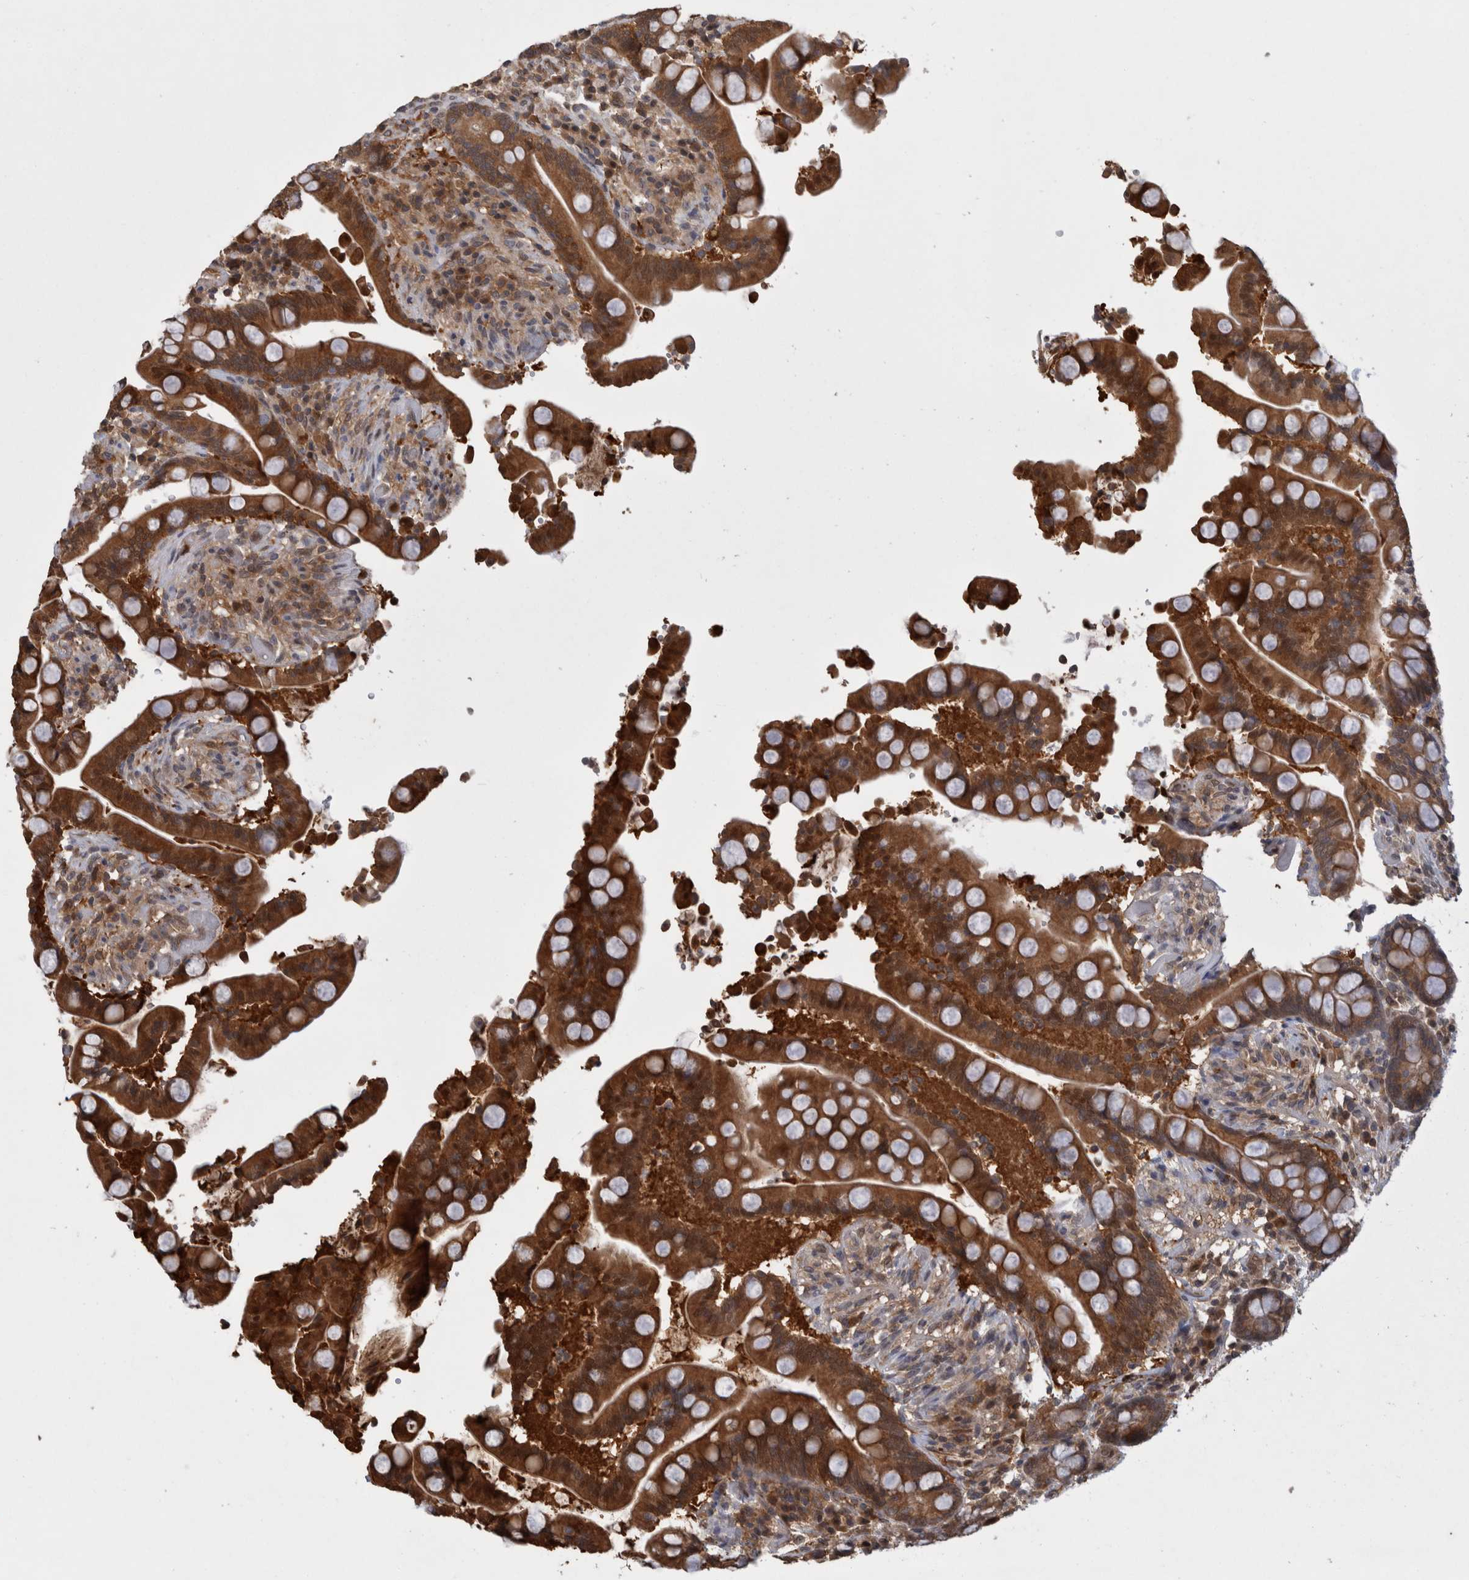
{"staining": {"intensity": "moderate", "quantity": ">75%", "location": "cytoplasmic/membranous,nuclear"}, "tissue": "colon", "cell_type": "Endothelial cells", "image_type": "normal", "snomed": [{"axis": "morphology", "description": "Normal tissue, NOS"}, {"axis": "topography", "description": "Colon"}], "caption": "Approximately >75% of endothelial cells in unremarkable human colon reveal moderate cytoplasmic/membranous,nuclear protein expression as visualized by brown immunohistochemical staining.", "gene": "ASTN2", "patient": {"sex": "male", "age": 73}}